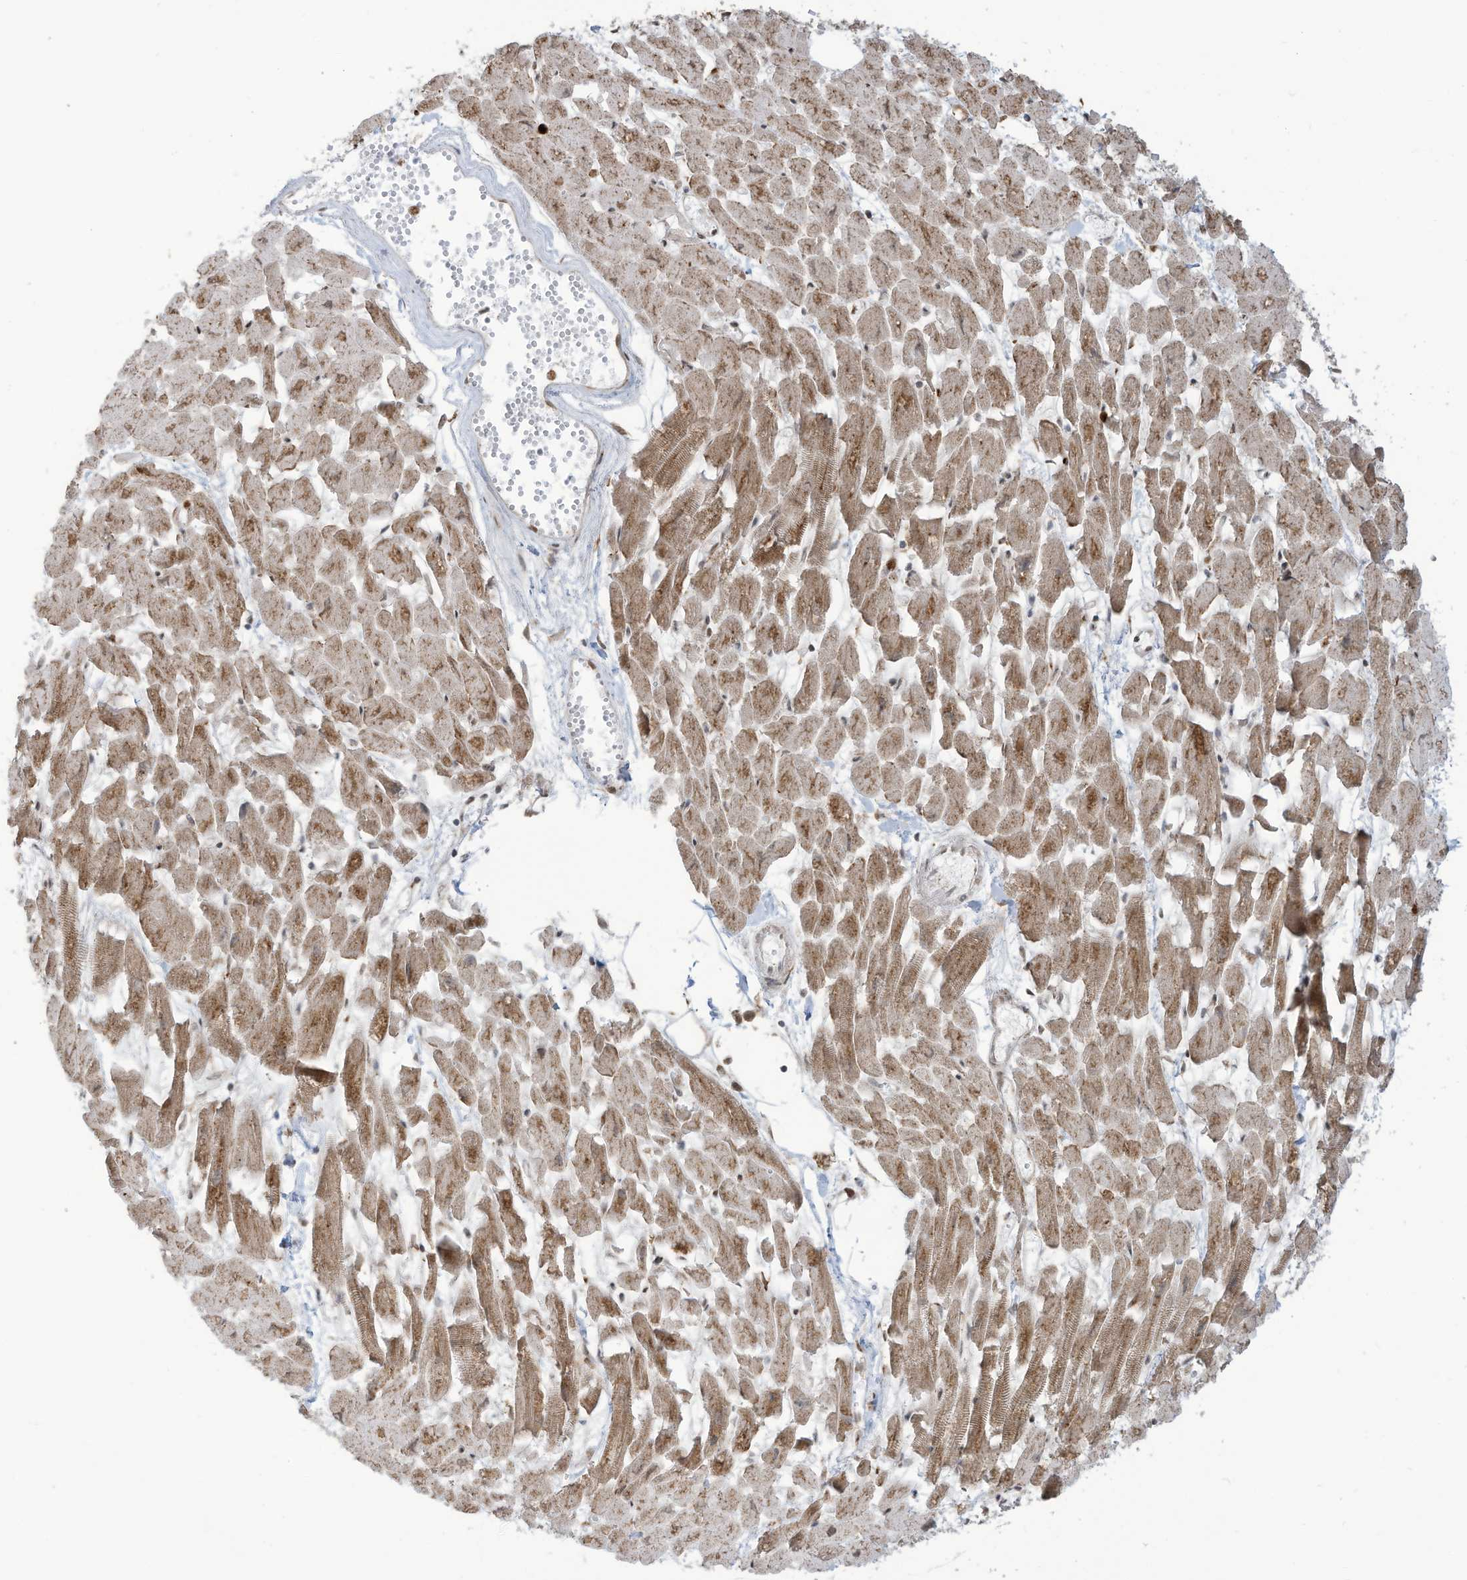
{"staining": {"intensity": "moderate", "quantity": ">75%", "location": "cytoplasmic/membranous,nuclear"}, "tissue": "heart muscle", "cell_type": "Cardiomyocytes", "image_type": "normal", "snomed": [{"axis": "morphology", "description": "Normal tissue, NOS"}, {"axis": "topography", "description": "Heart"}], "caption": "IHC of benign heart muscle reveals medium levels of moderate cytoplasmic/membranous,nuclear expression in about >75% of cardiomyocytes.", "gene": "LBH", "patient": {"sex": "female", "age": 64}}